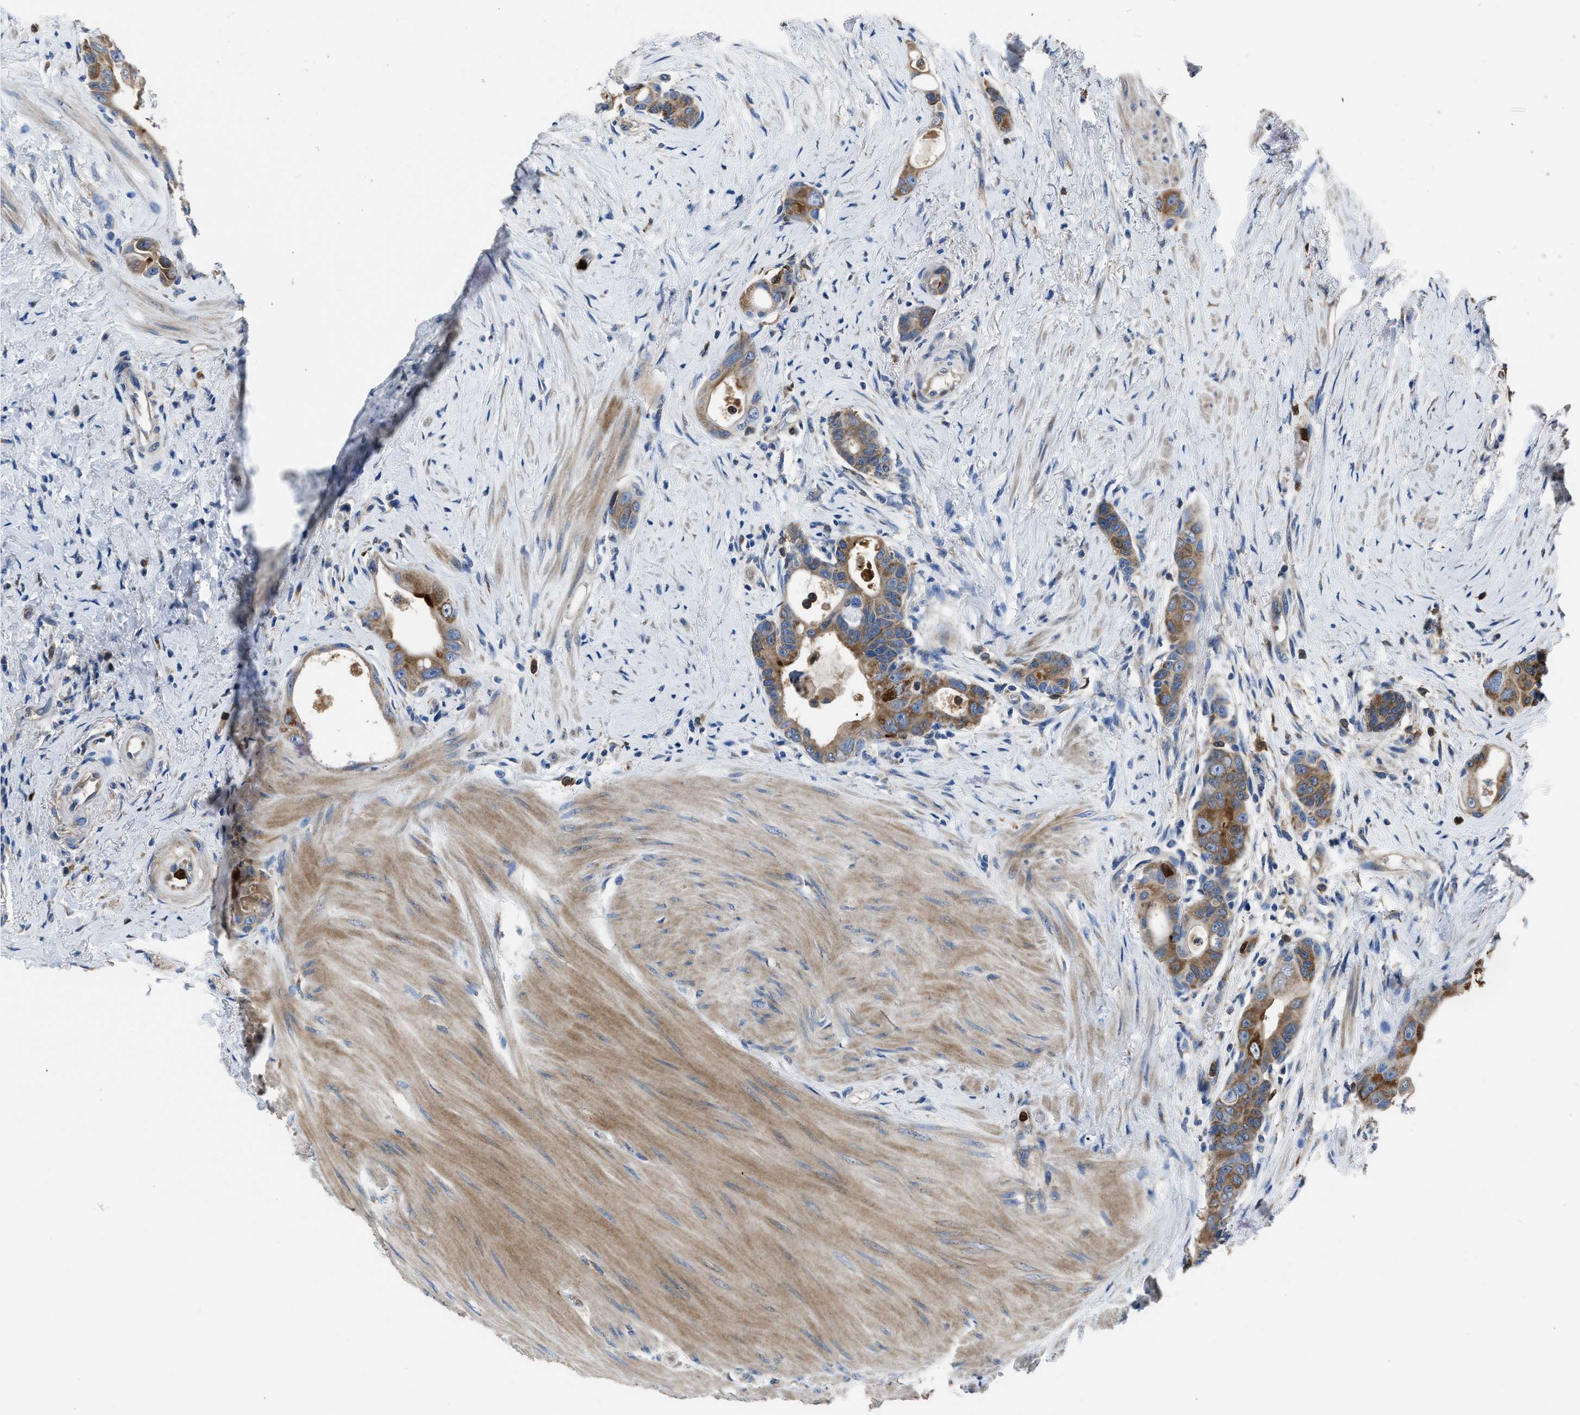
{"staining": {"intensity": "moderate", "quantity": ">75%", "location": "cytoplasmic/membranous"}, "tissue": "colorectal cancer", "cell_type": "Tumor cells", "image_type": "cancer", "snomed": [{"axis": "morphology", "description": "Adenocarcinoma, NOS"}, {"axis": "topography", "description": "Rectum"}], "caption": "Immunohistochemistry (IHC) (DAB (3,3'-diaminobenzidine)) staining of human colorectal adenocarcinoma reveals moderate cytoplasmic/membranous protein expression in about >75% of tumor cells.", "gene": "ANGPT1", "patient": {"sex": "male", "age": 51}}